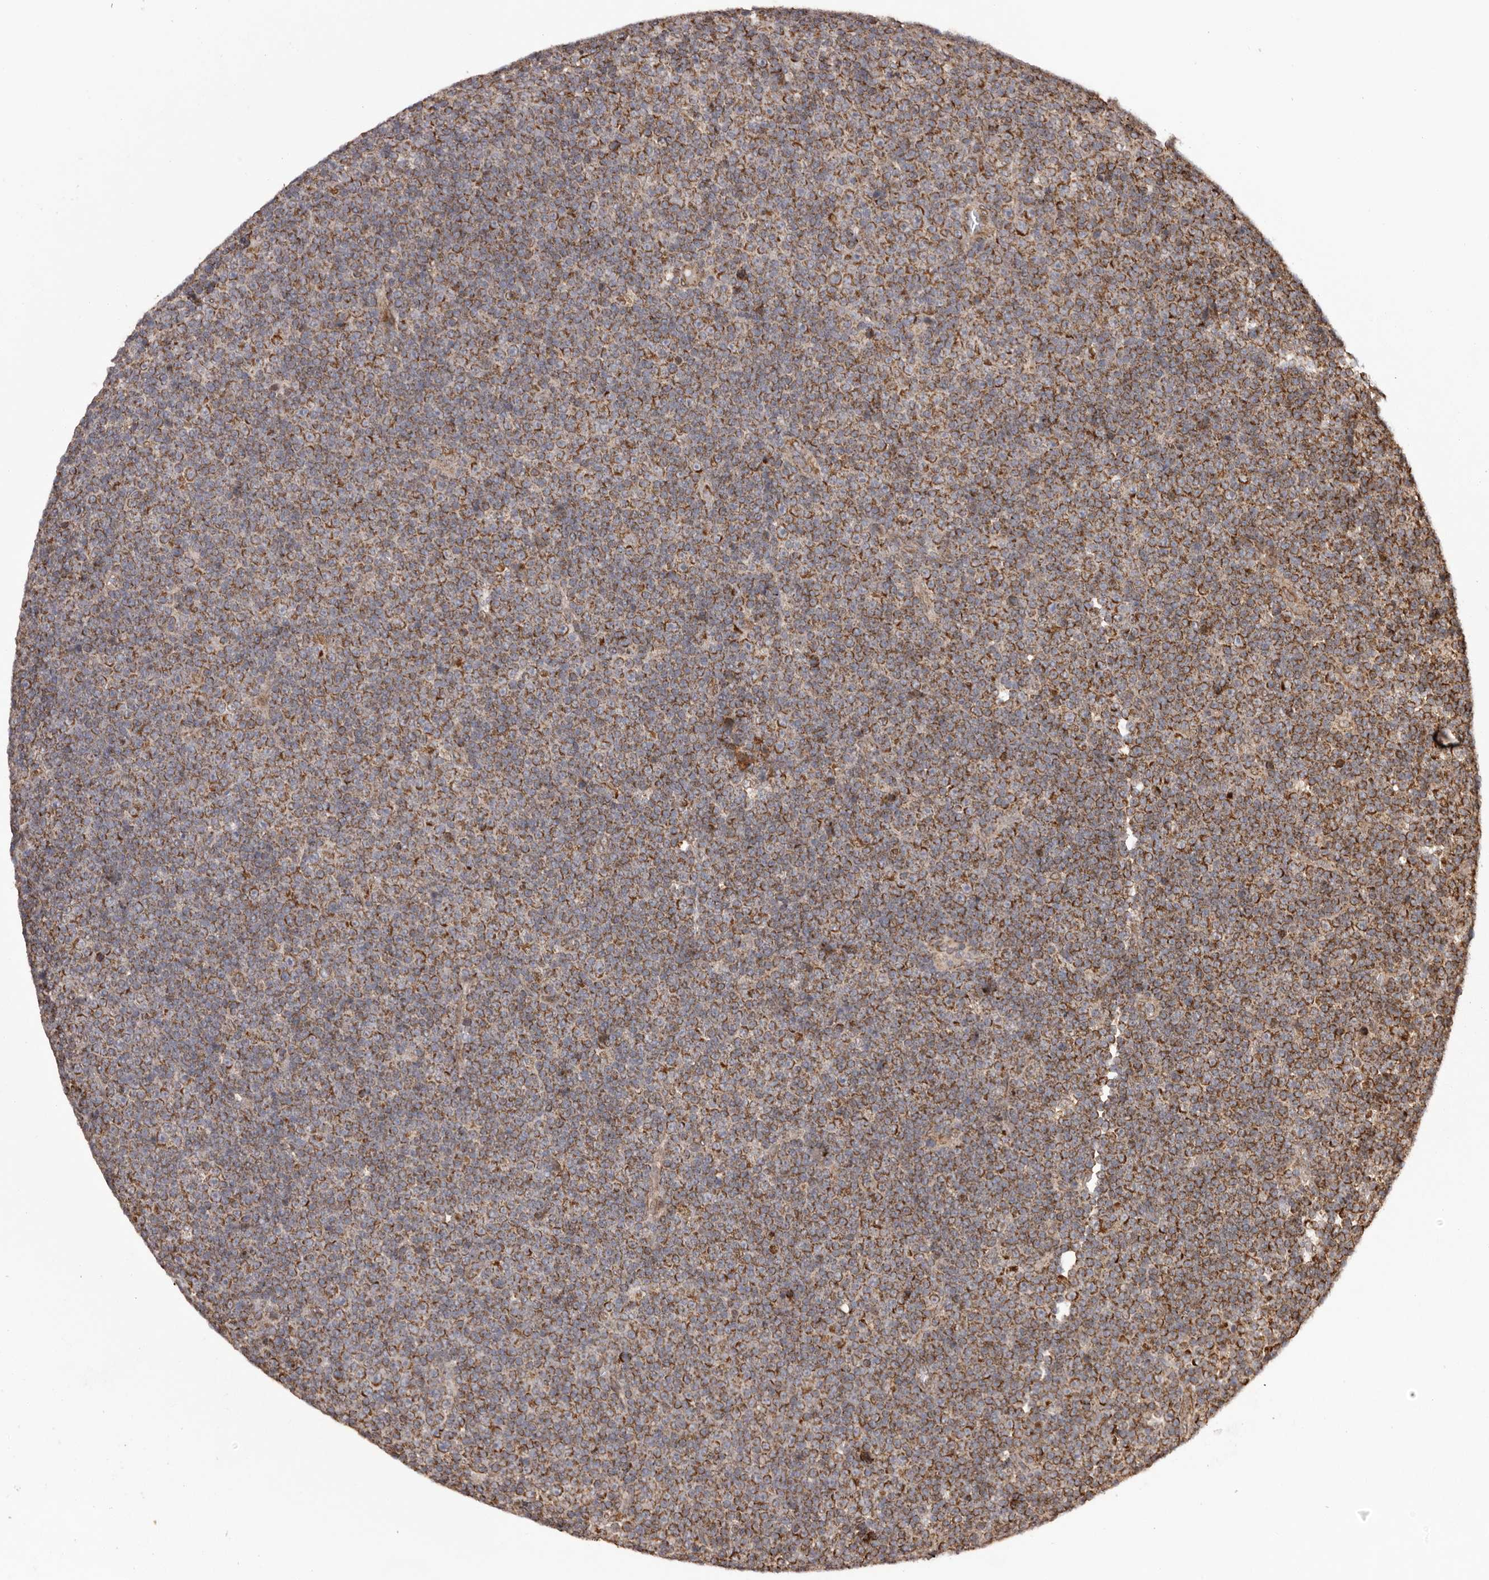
{"staining": {"intensity": "moderate", "quantity": ">75%", "location": "cytoplasmic/membranous"}, "tissue": "lymphoma", "cell_type": "Tumor cells", "image_type": "cancer", "snomed": [{"axis": "morphology", "description": "Malignant lymphoma, non-Hodgkin's type, Low grade"}, {"axis": "topography", "description": "Lymph node"}], "caption": "IHC (DAB (3,3'-diaminobenzidine)) staining of human low-grade malignant lymphoma, non-Hodgkin's type demonstrates moderate cytoplasmic/membranous protein positivity in about >75% of tumor cells.", "gene": "CHRM2", "patient": {"sex": "female", "age": 67}}